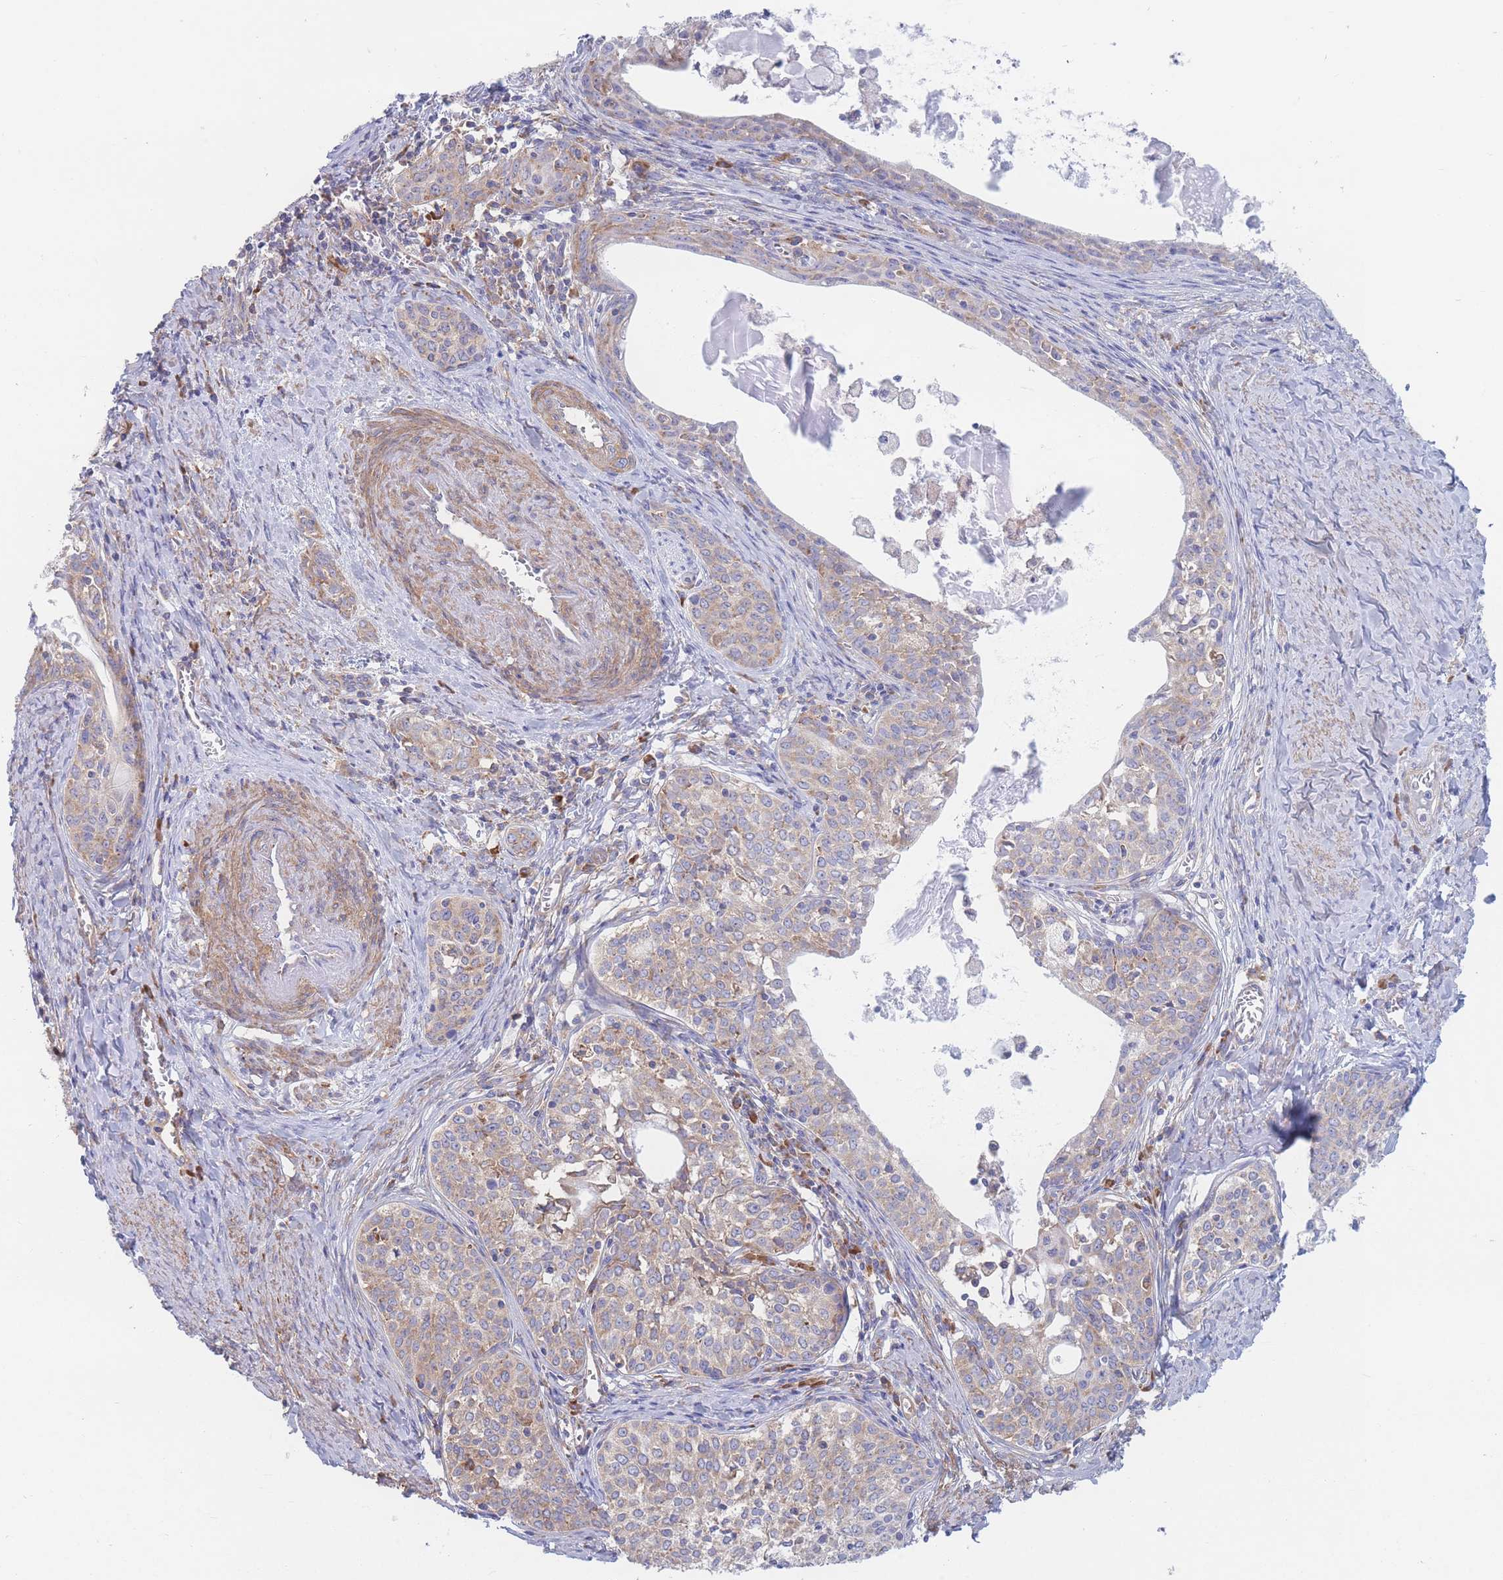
{"staining": {"intensity": "weak", "quantity": "<25%", "location": "cytoplasmic/membranous"}, "tissue": "cervical cancer", "cell_type": "Tumor cells", "image_type": "cancer", "snomed": [{"axis": "morphology", "description": "Squamous cell carcinoma, NOS"}, {"axis": "morphology", "description": "Adenocarcinoma, NOS"}, {"axis": "topography", "description": "Cervix"}], "caption": "Cervical cancer (adenocarcinoma) was stained to show a protein in brown. There is no significant positivity in tumor cells.", "gene": "RPL8", "patient": {"sex": "female", "age": 52}}